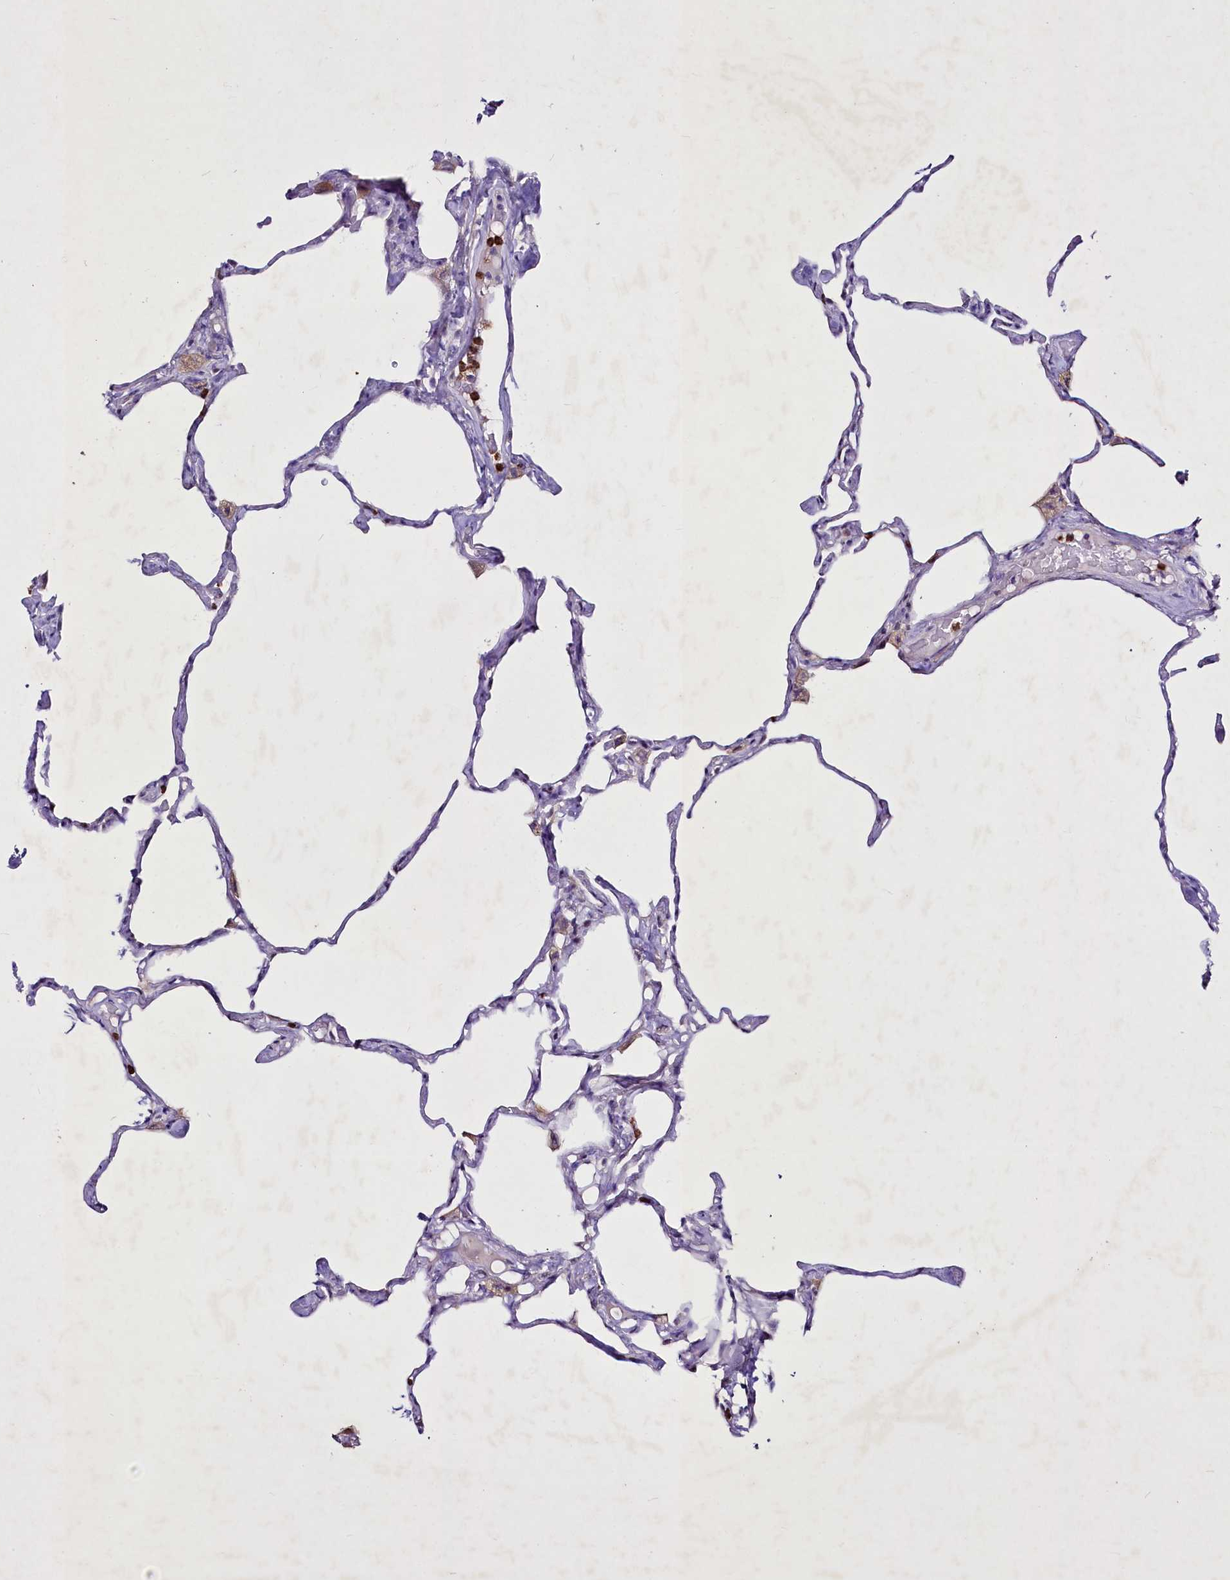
{"staining": {"intensity": "negative", "quantity": "none", "location": "none"}, "tissue": "lung", "cell_type": "Alveolar cells", "image_type": "normal", "snomed": [{"axis": "morphology", "description": "Normal tissue, NOS"}, {"axis": "topography", "description": "Lung"}], "caption": "High magnification brightfield microscopy of normal lung stained with DAB (brown) and counterstained with hematoxylin (blue): alveolar cells show no significant staining. Brightfield microscopy of immunohistochemistry (IHC) stained with DAB (3,3'-diaminobenzidine) (brown) and hematoxylin (blue), captured at high magnification.", "gene": "FAM209B", "patient": {"sex": "male", "age": 65}}